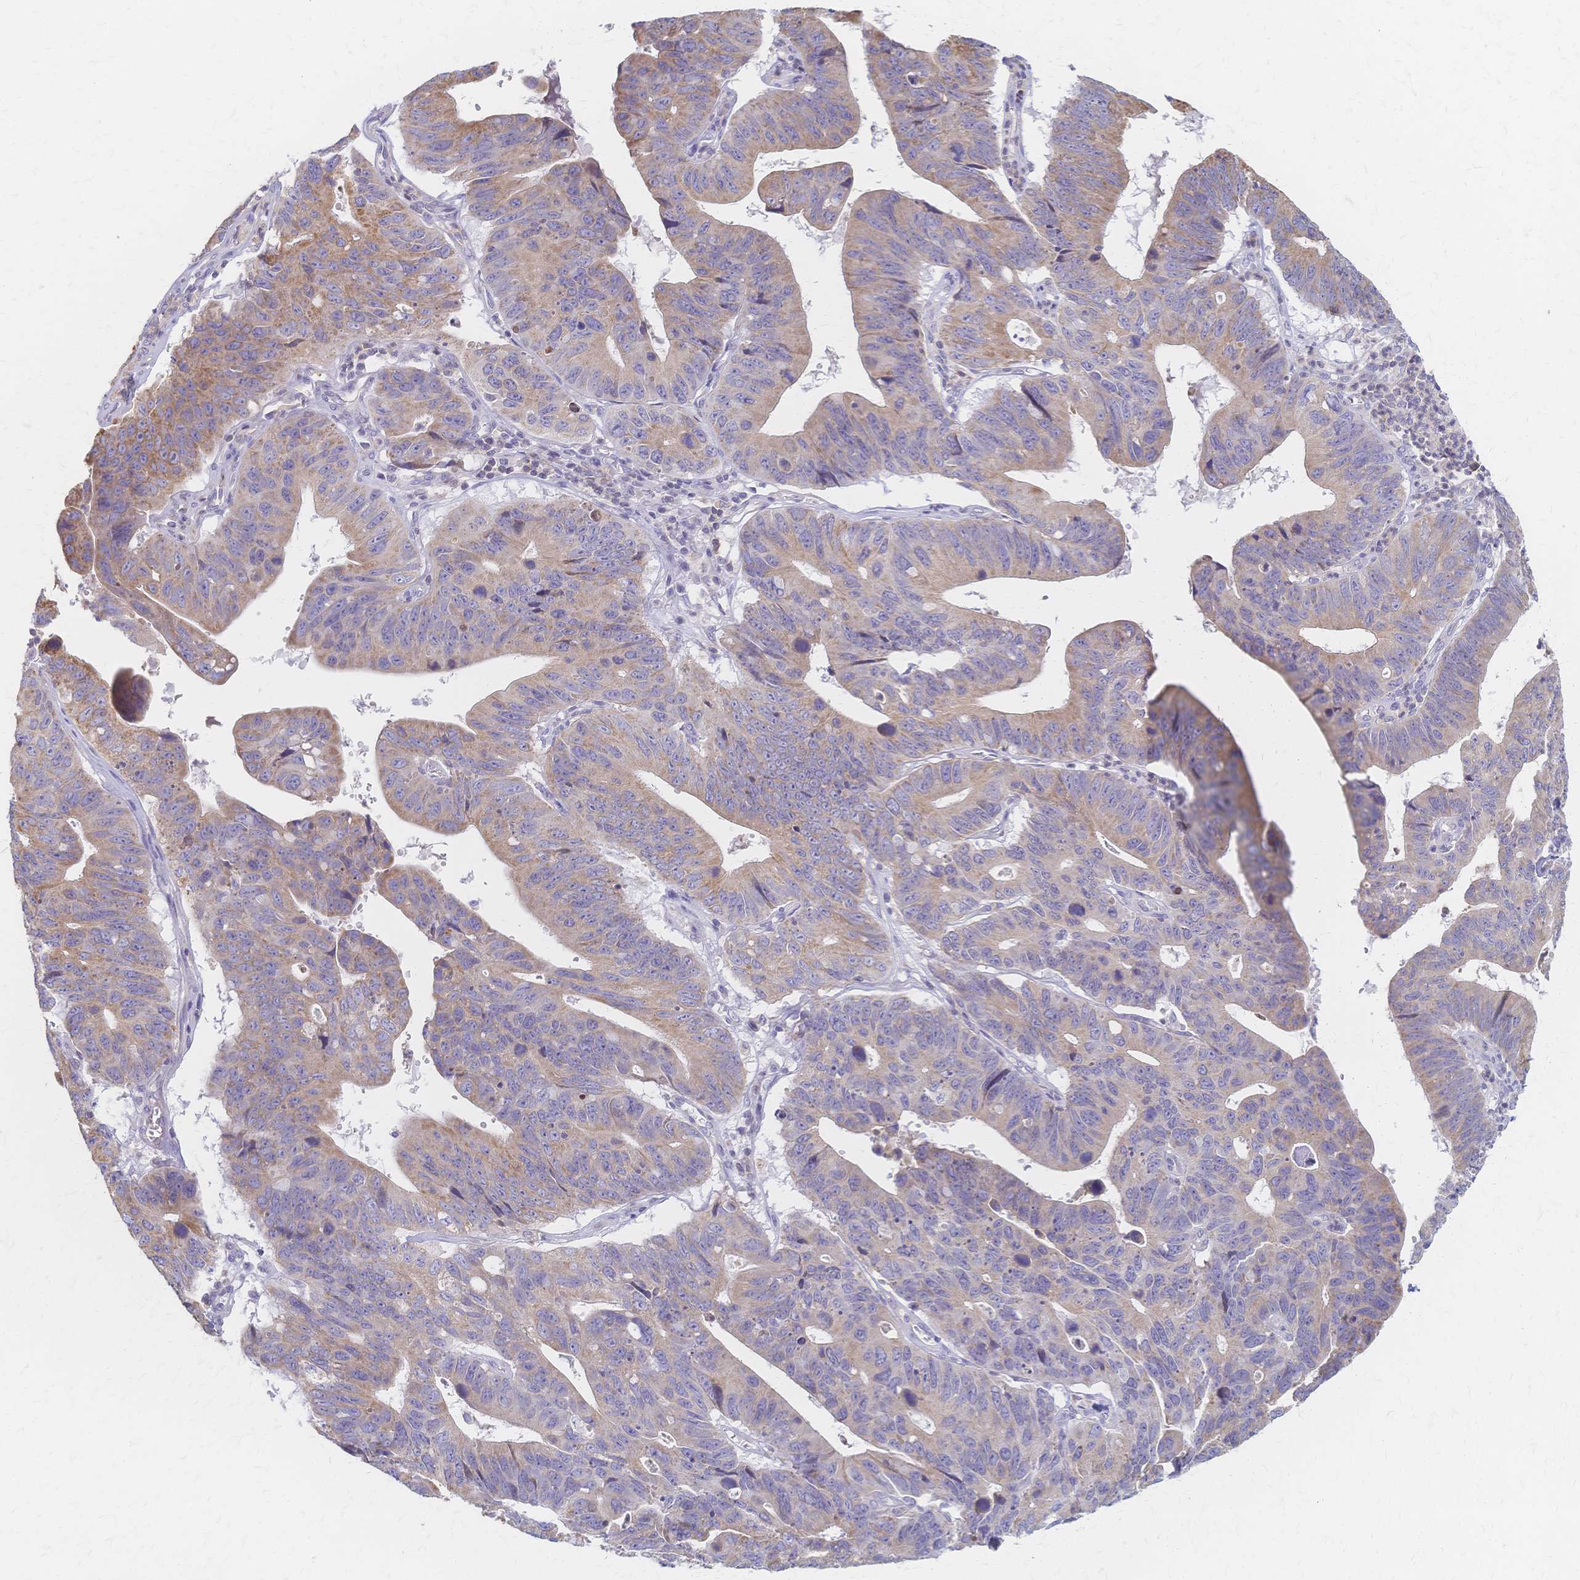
{"staining": {"intensity": "weak", "quantity": "25%-75%", "location": "cytoplasmic/membranous"}, "tissue": "stomach cancer", "cell_type": "Tumor cells", "image_type": "cancer", "snomed": [{"axis": "morphology", "description": "Adenocarcinoma, NOS"}, {"axis": "topography", "description": "Stomach"}], "caption": "This photomicrograph demonstrates immunohistochemistry staining of human stomach cancer (adenocarcinoma), with low weak cytoplasmic/membranous expression in about 25%-75% of tumor cells.", "gene": "CYB5A", "patient": {"sex": "male", "age": 59}}